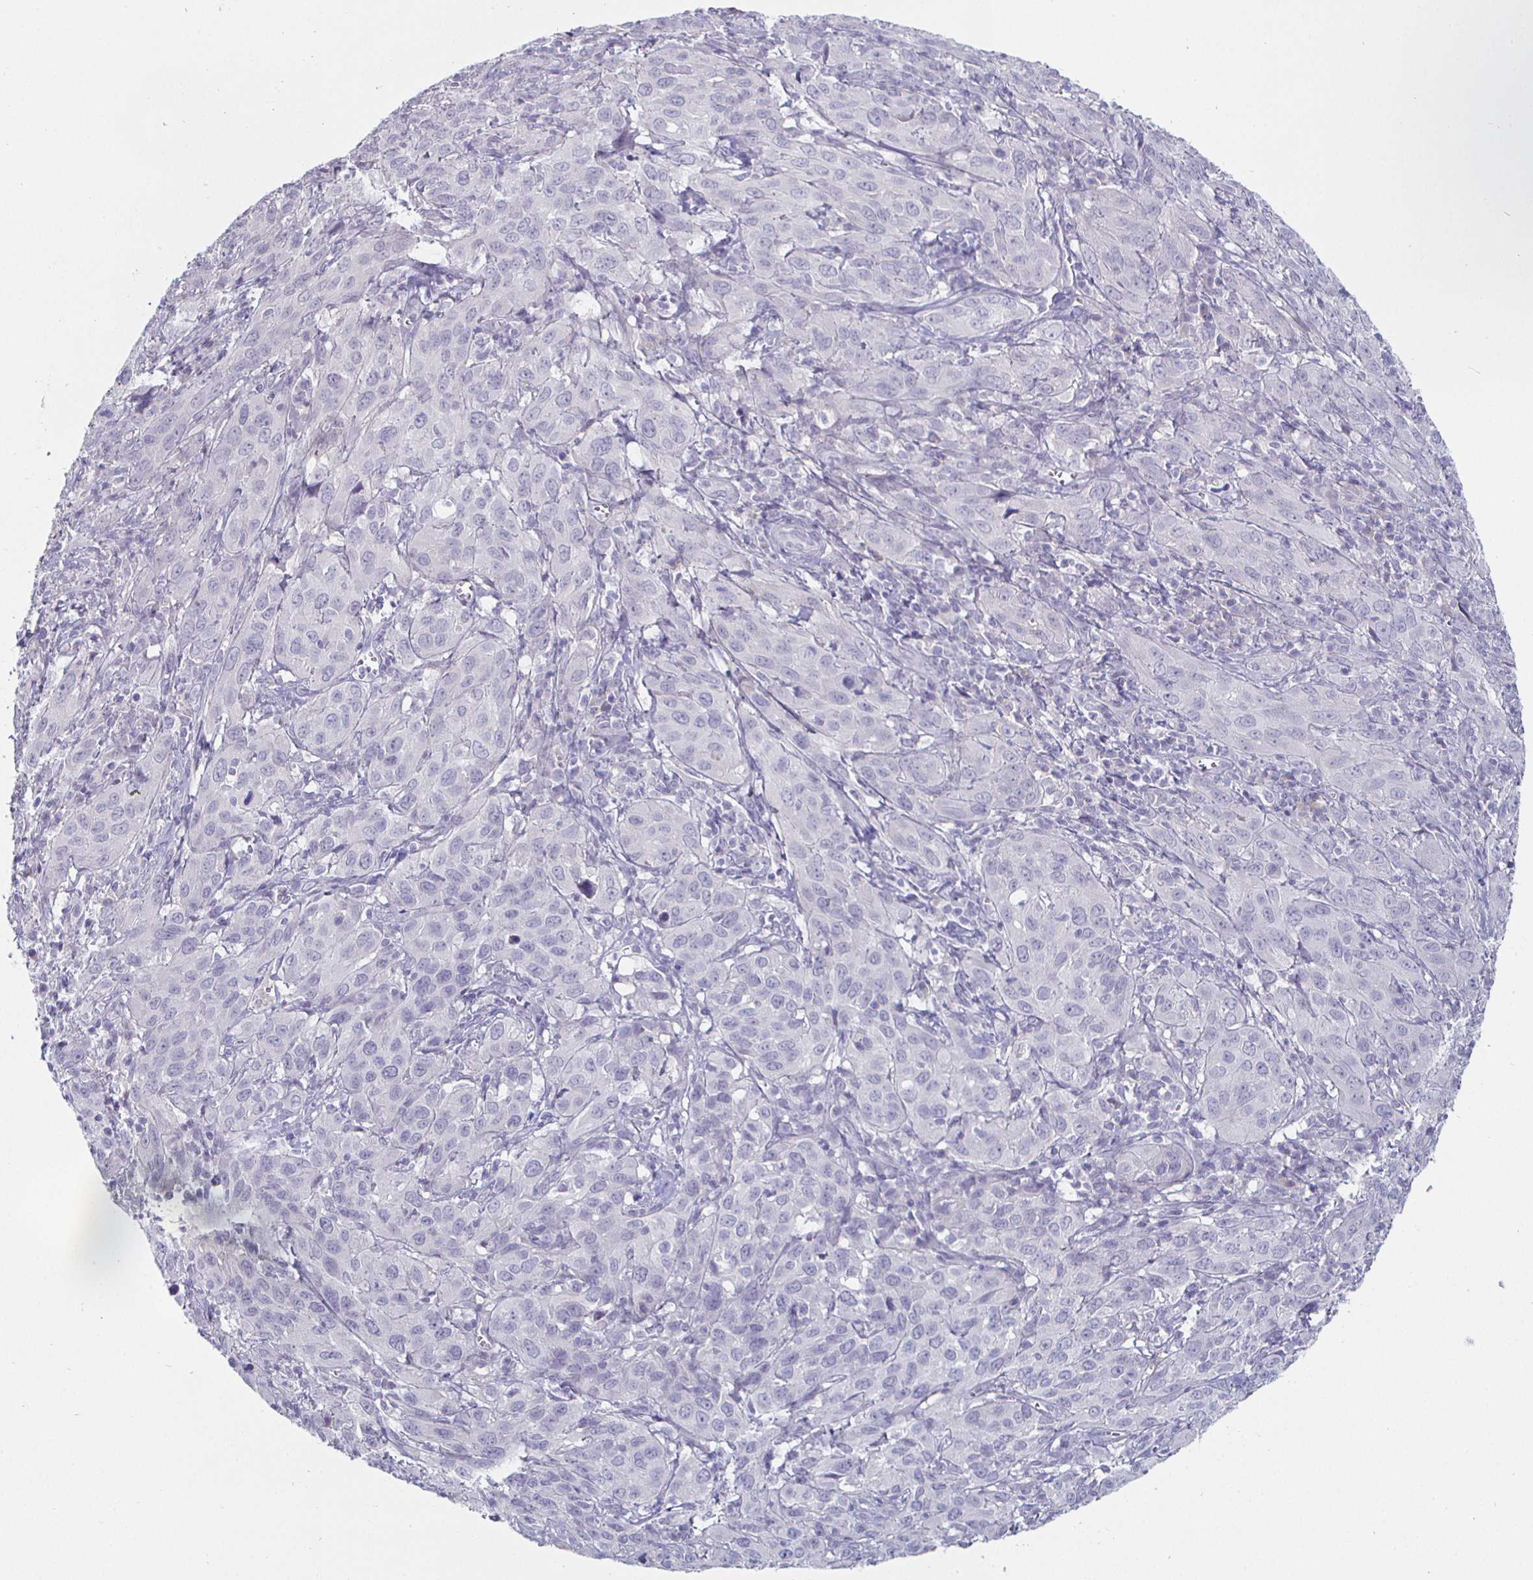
{"staining": {"intensity": "negative", "quantity": "none", "location": "none"}, "tissue": "cervical cancer", "cell_type": "Tumor cells", "image_type": "cancer", "snomed": [{"axis": "morphology", "description": "Normal tissue, NOS"}, {"axis": "morphology", "description": "Squamous cell carcinoma, NOS"}, {"axis": "topography", "description": "Cervix"}], "caption": "Immunohistochemistry (IHC) image of squamous cell carcinoma (cervical) stained for a protein (brown), which shows no expression in tumor cells.", "gene": "ENPP1", "patient": {"sex": "female", "age": 51}}